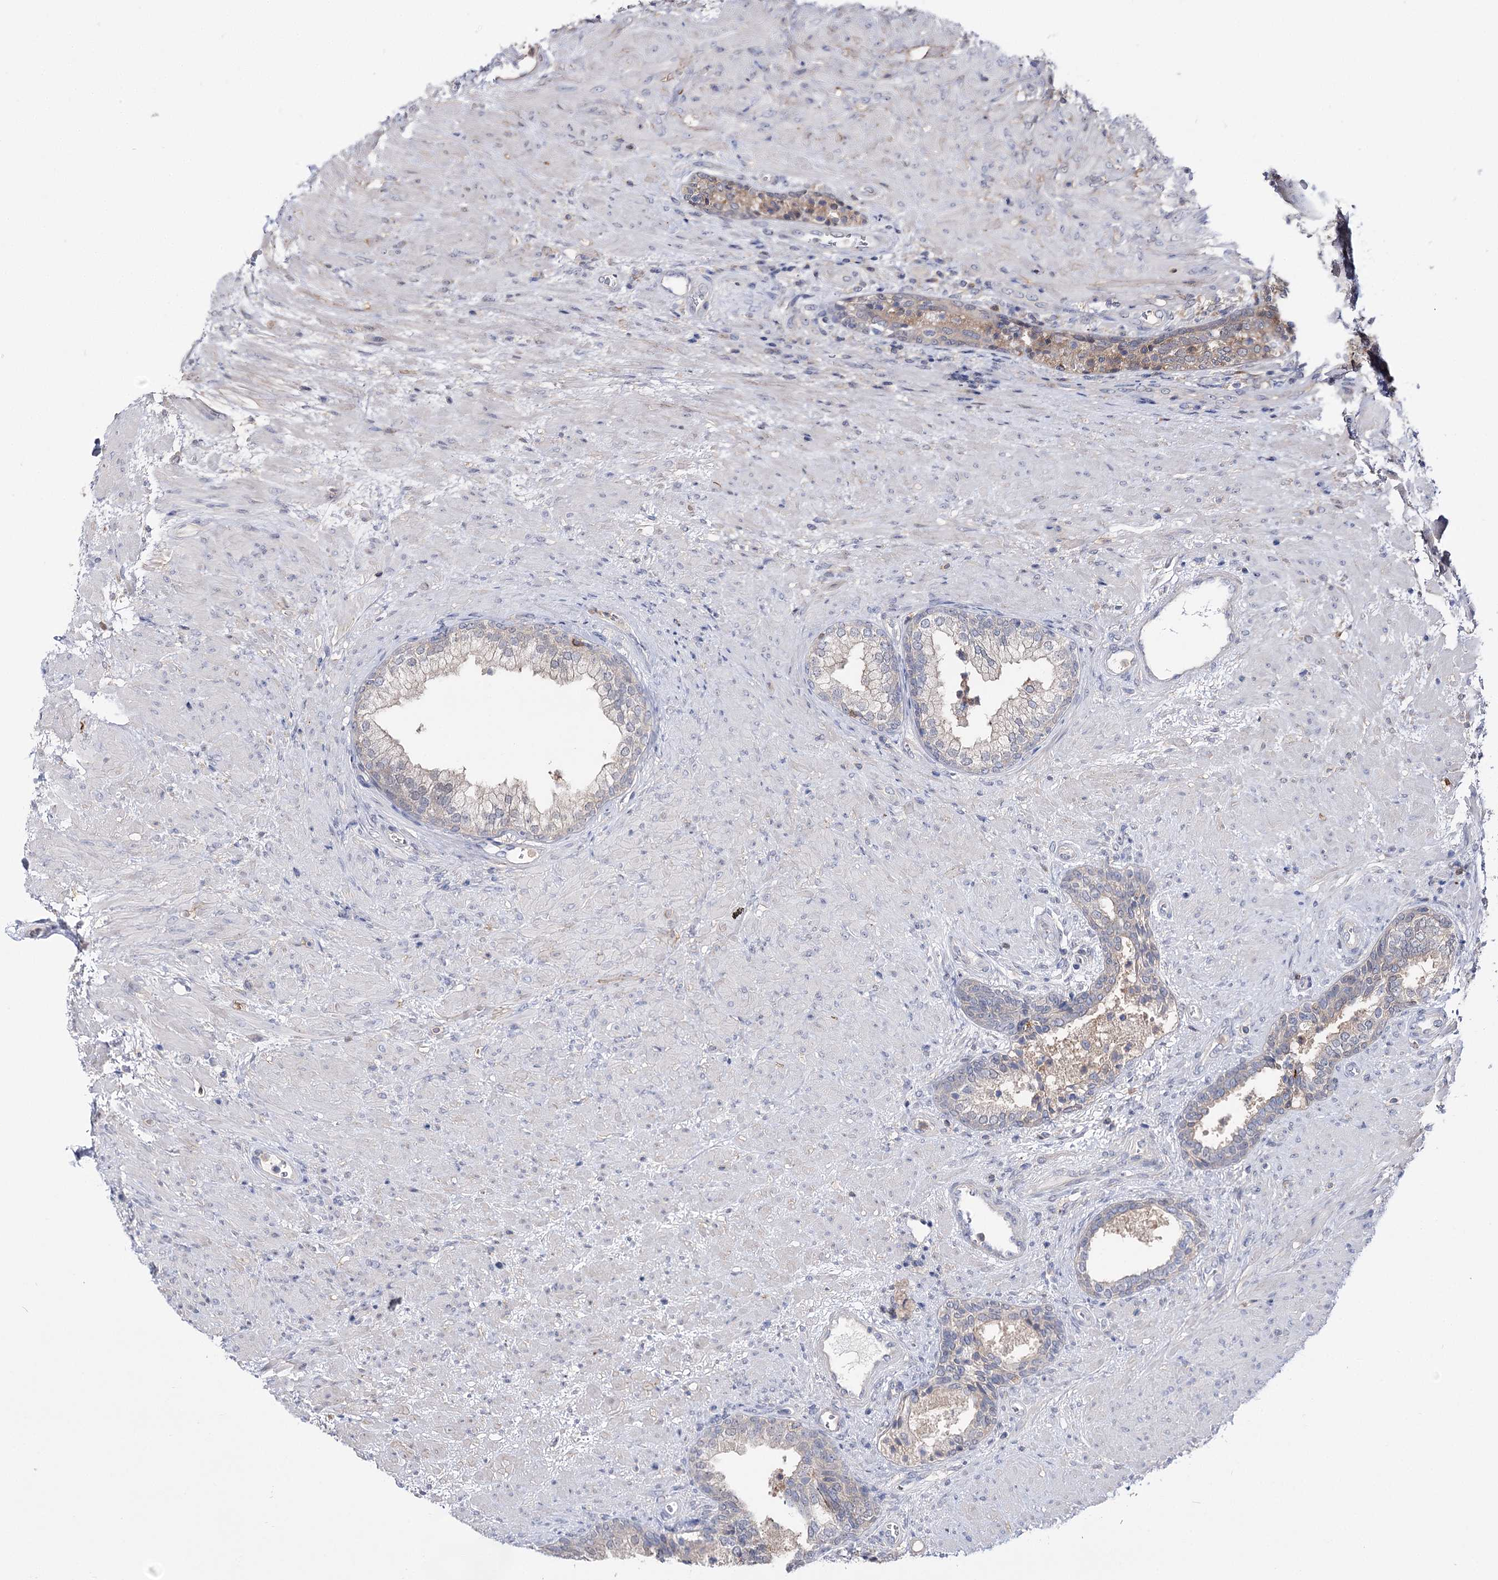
{"staining": {"intensity": "weak", "quantity": "25%-75%", "location": "cytoplasmic/membranous,nuclear"}, "tissue": "prostate", "cell_type": "Glandular cells", "image_type": "normal", "snomed": [{"axis": "morphology", "description": "Normal tissue, NOS"}, {"axis": "topography", "description": "Prostate"}], "caption": "Benign prostate shows weak cytoplasmic/membranous,nuclear expression in approximately 25%-75% of glandular cells.", "gene": "UGP2", "patient": {"sex": "male", "age": 76}}